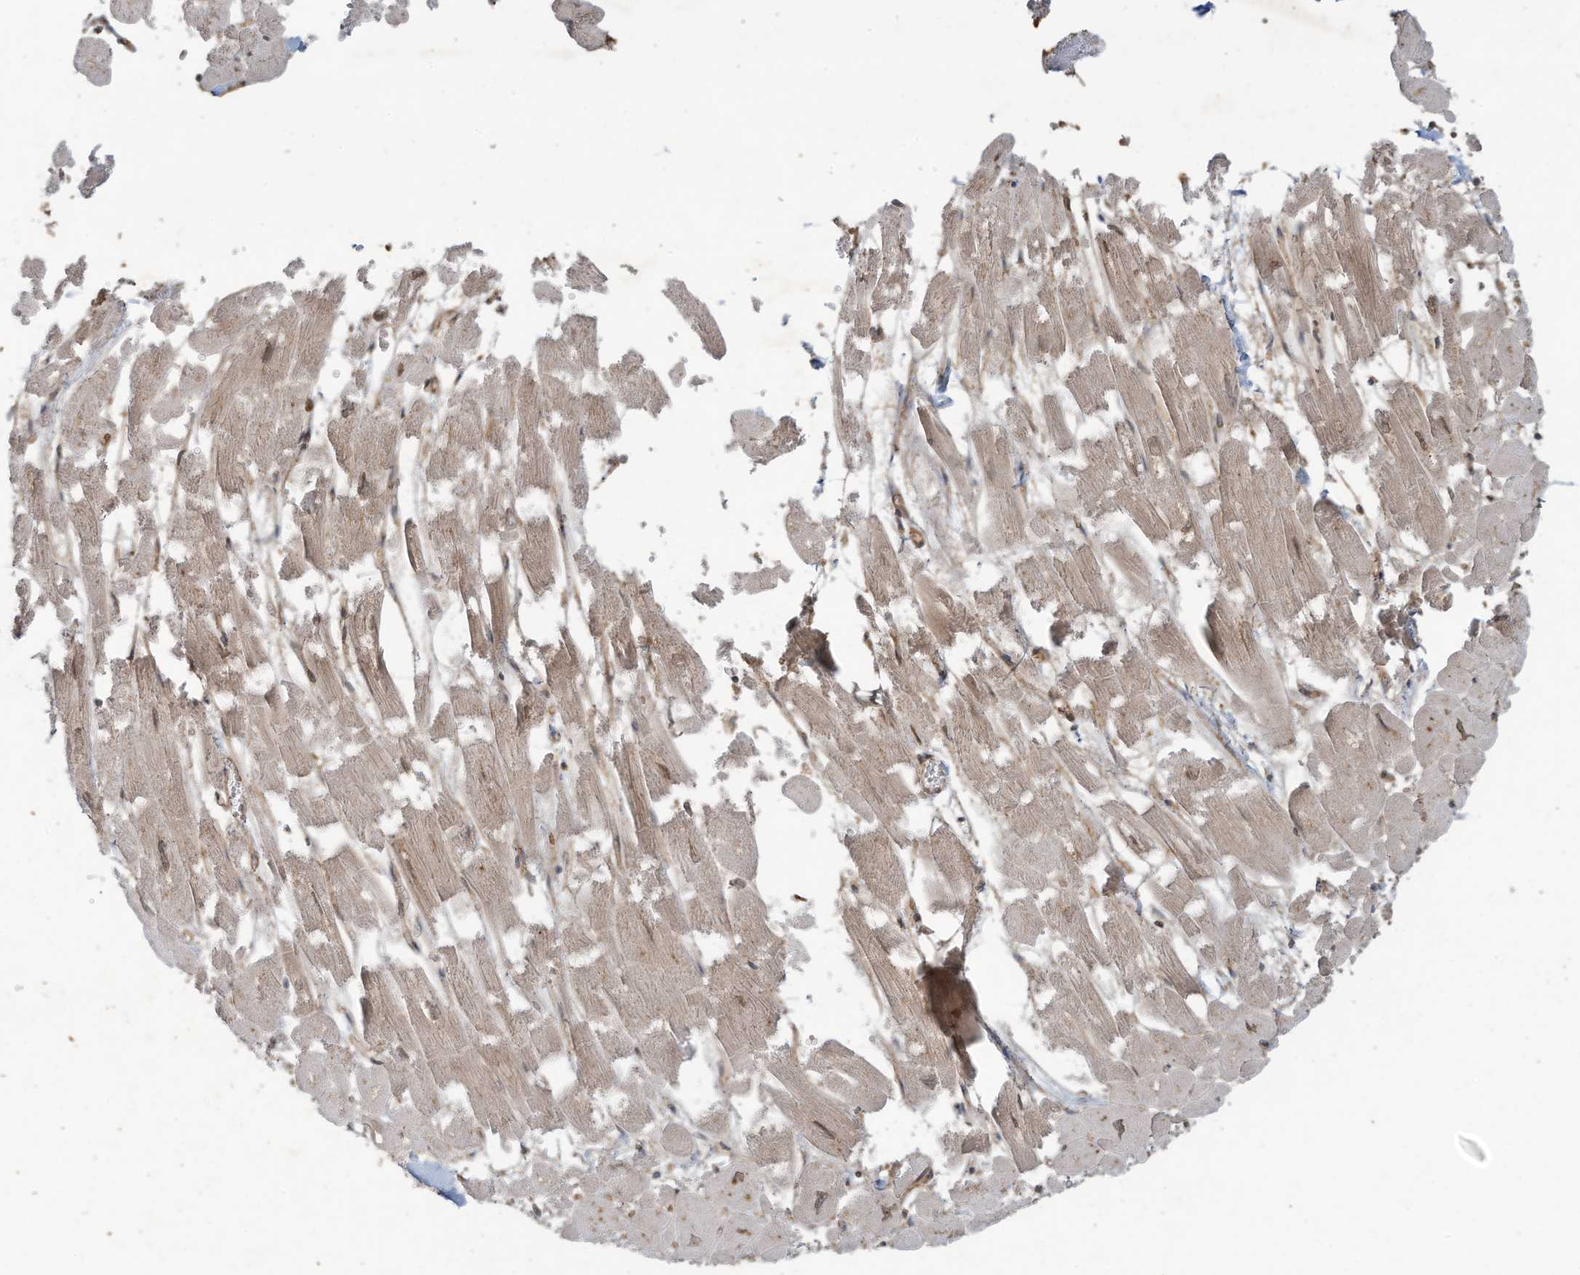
{"staining": {"intensity": "moderate", "quantity": "25%-75%", "location": "cytoplasmic/membranous"}, "tissue": "heart muscle", "cell_type": "Cardiomyocytes", "image_type": "normal", "snomed": [{"axis": "morphology", "description": "Normal tissue, NOS"}, {"axis": "topography", "description": "Heart"}], "caption": "Approximately 25%-75% of cardiomyocytes in unremarkable human heart muscle exhibit moderate cytoplasmic/membranous protein staining as visualized by brown immunohistochemical staining.", "gene": "DDIT4", "patient": {"sex": "male", "age": 54}}